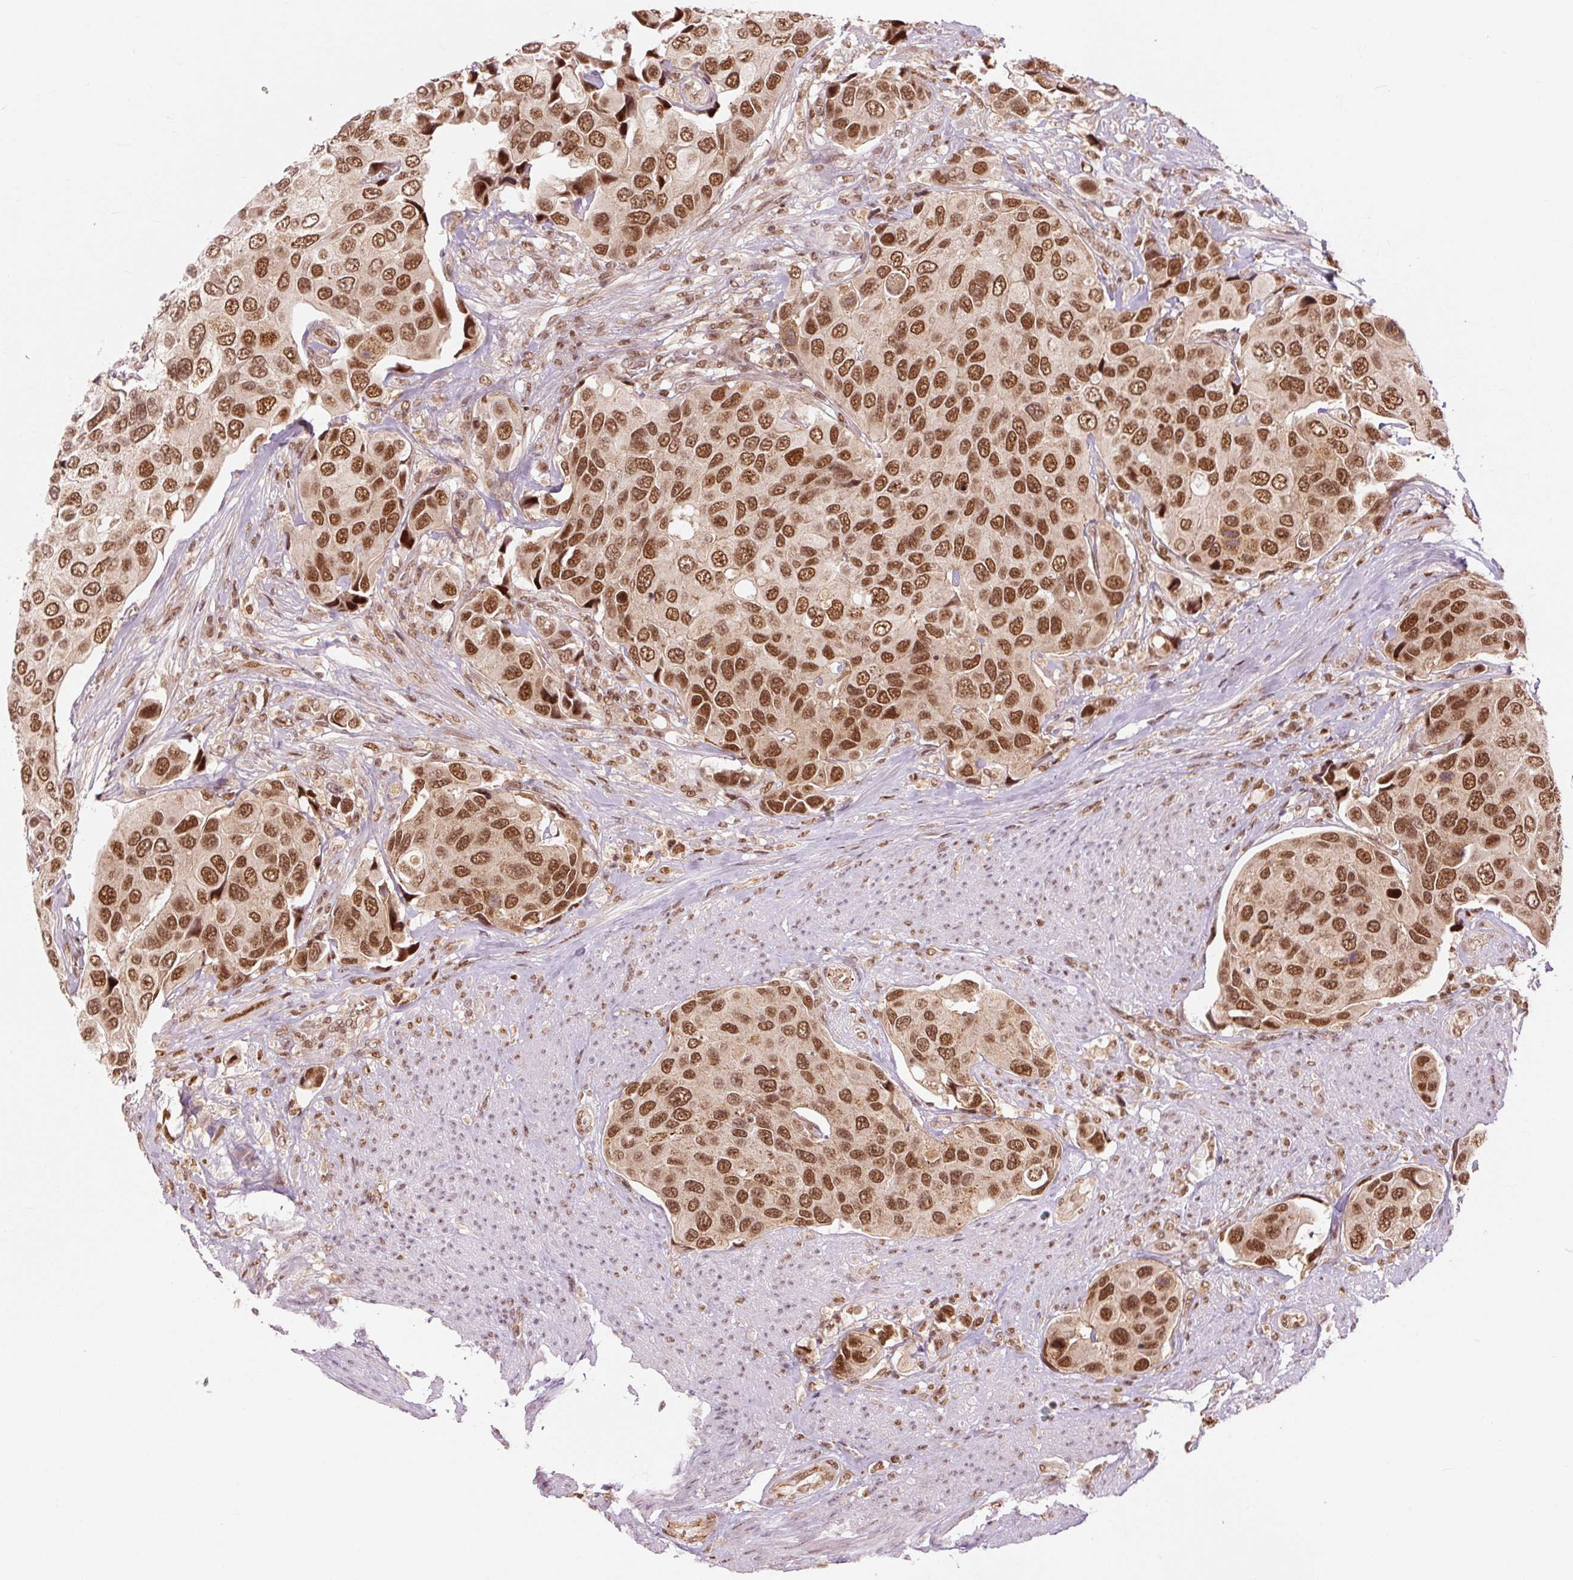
{"staining": {"intensity": "strong", "quantity": ">75%", "location": "nuclear"}, "tissue": "urothelial cancer", "cell_type": "Tumor cells", "image_type": "cancer", "snomed": [{"axis": "morphology", "description": "Urothelial carcinoma, High grade"}, {"axis": "topography", "description": "Urinary bladder"}], "caption": "Immunohistochemical staining of urothelial cancer reveals strong nuclear protein staining in approximately >75% of tumor cells.", "gene": "CSTF1", "patient": {"sex": "male", "age": 74}}